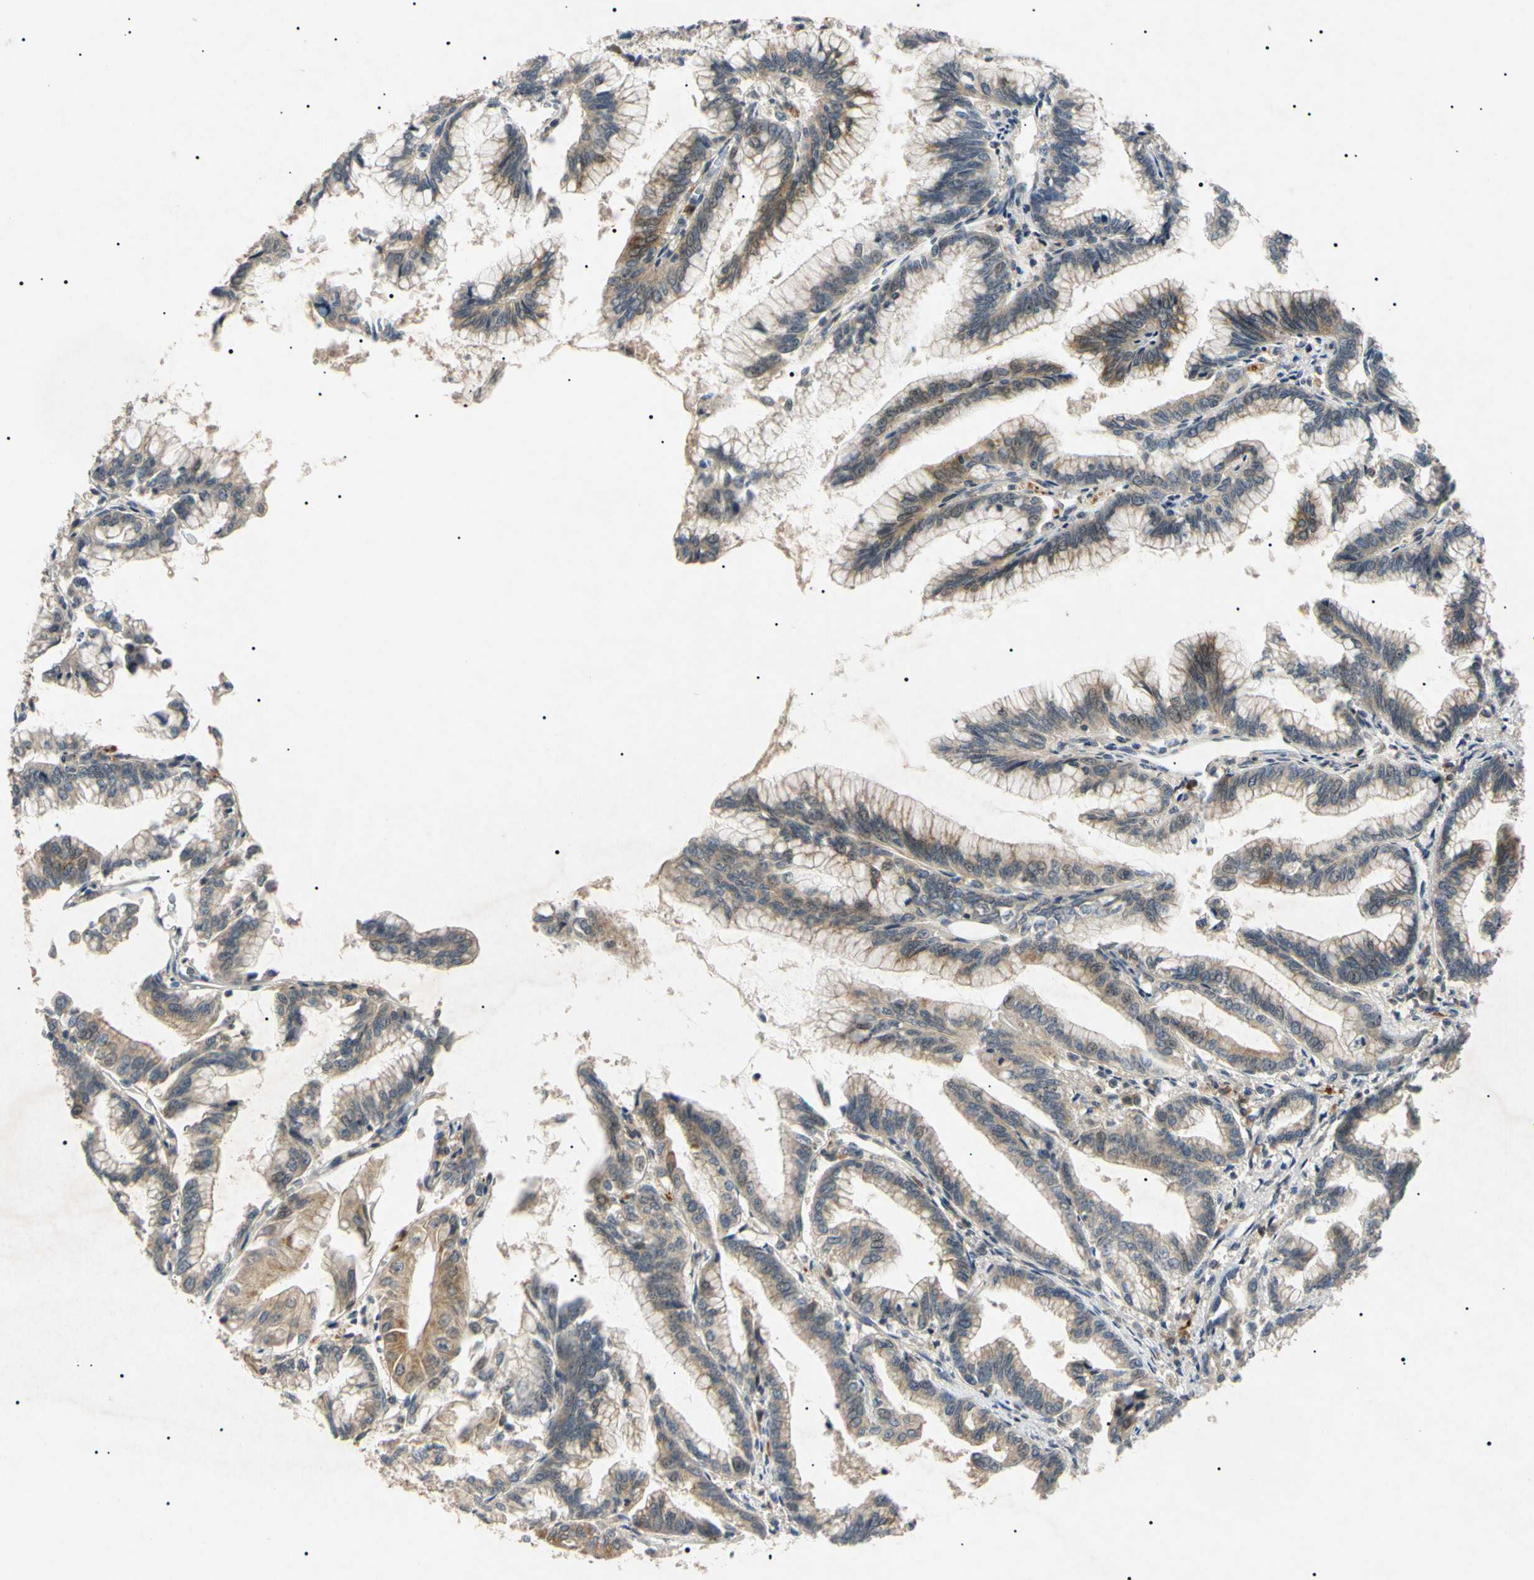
{"staining": {"intensity": "moderate", "quantity": "<25%", "location": "cytoplasmic/membranous"}, "tissue": "pancreatic cancer", "cell_type": "Tumor cells", "image_type": "cancer", "snomed": [{"axis": "morphology", "description": "Adenocarcinoma, NOS"}, {"axis": "topography", "description": "Pancreas"}], "caption": "The photomicrograph reveals immunohistochemical staining of adenocarcinoma (pancreatic). There is moderate cytoplasmic/membranous staining is seen in approximately <25% of tumor cells. The staining was performed using DAB (3,3'-diaminobenzidine), with brown indicating positive protein expression. Nuclei are stained blue with hematoxylin.", "gene": "TUBB4A", "patient": {"sex": "female", "age": 64}}